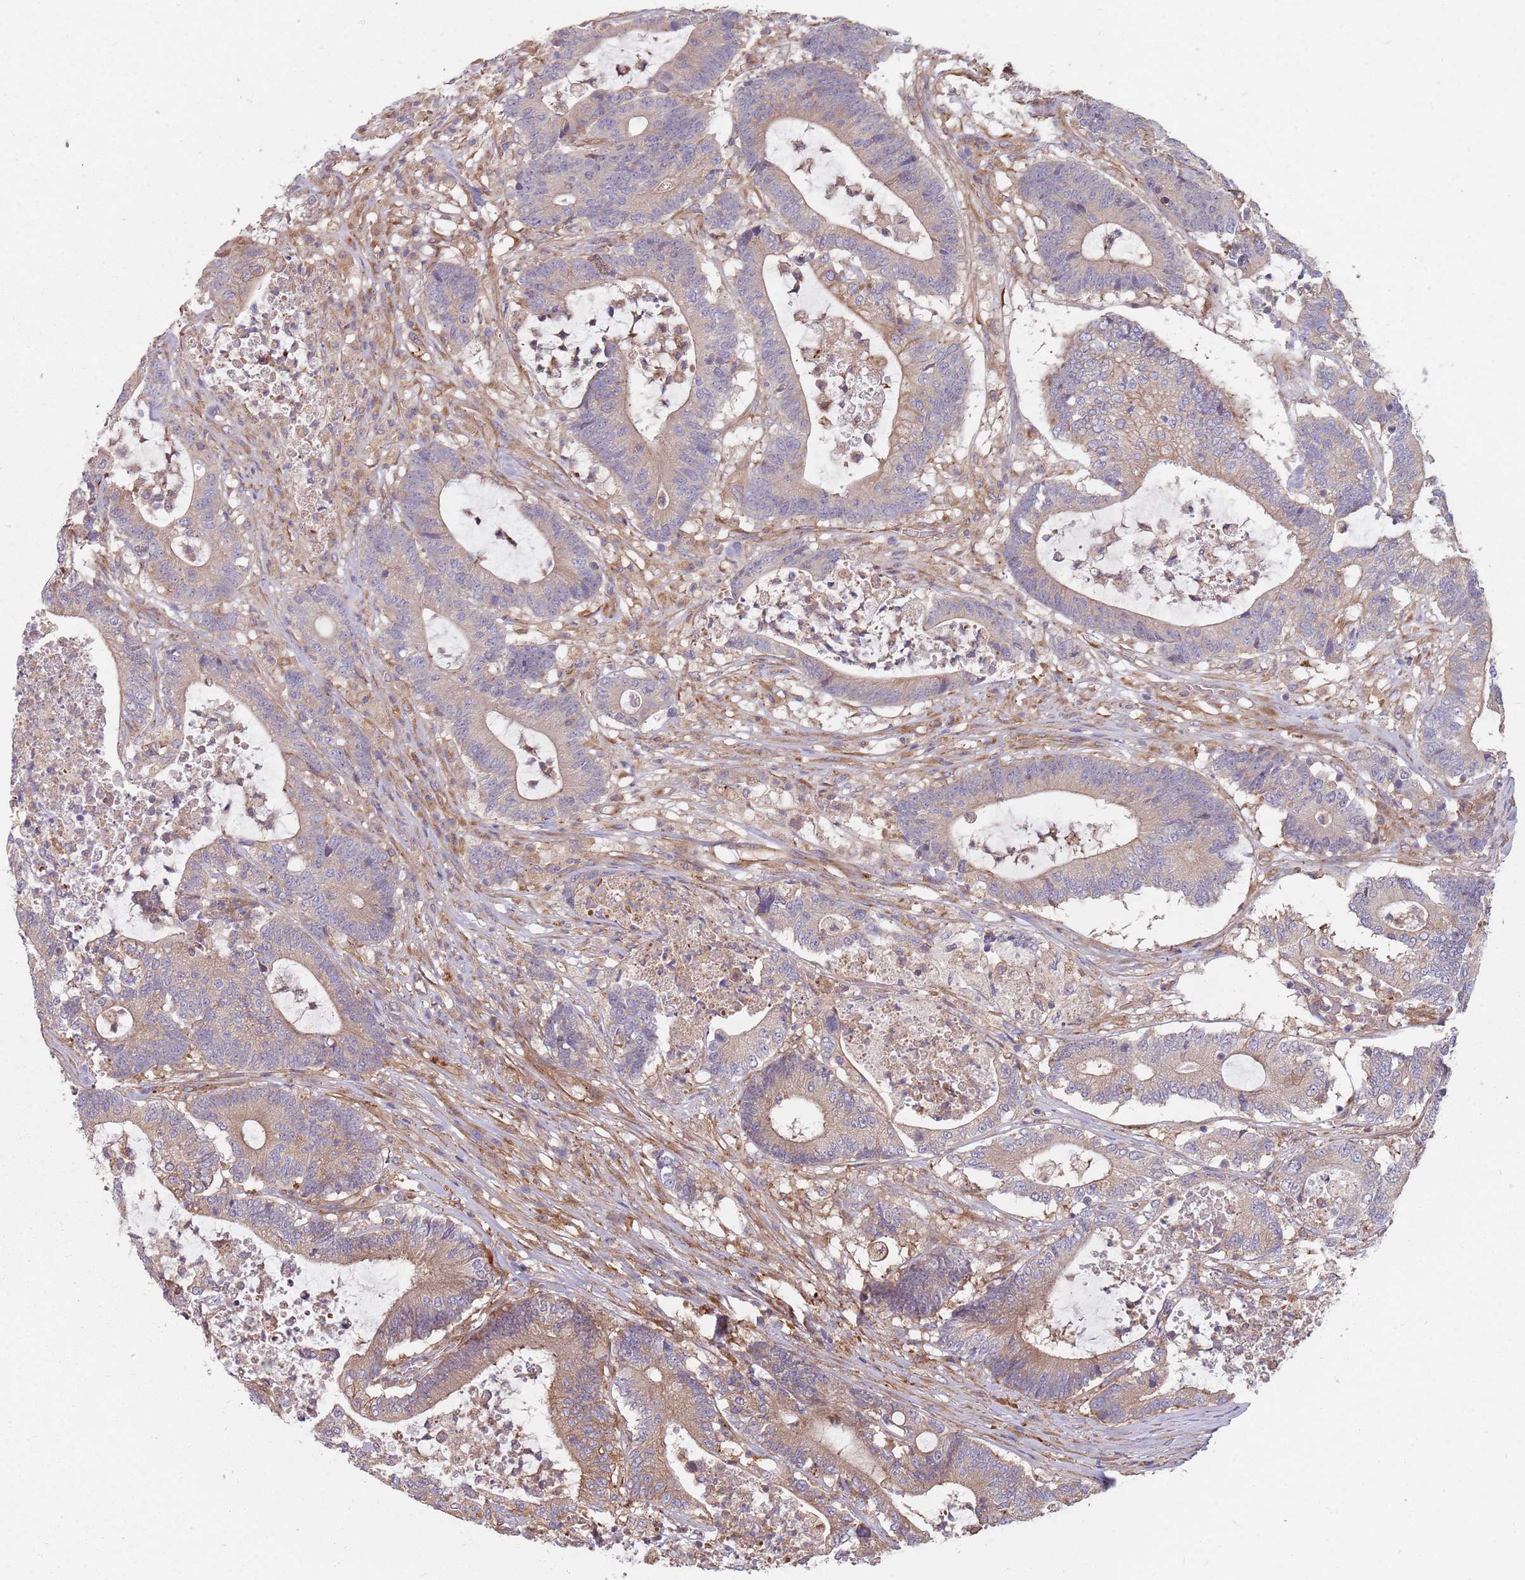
{"staining": {"intensity": "moderate", "quantity": "<25%", "location": "cytoplasmic/membranous"}, "tissue": "colorectal cancer", "cell_type": "Tumor cells", "image_type": "cancer", "snomed": [{"axis": "morphology", "description": "Adenocarcinoma, NOS"}, {"axis": "topography", "description": "Colon"}], "caption": "Protein staining displays moderate cytoplasmic/membranous staining in about <25% of tumor cells in colorectal cancer. (brown staining indicates protein expression, while blue staining denotes nuclei).", "gene": "SPDL1", "patient": {"sex": "female", "age": 84}}